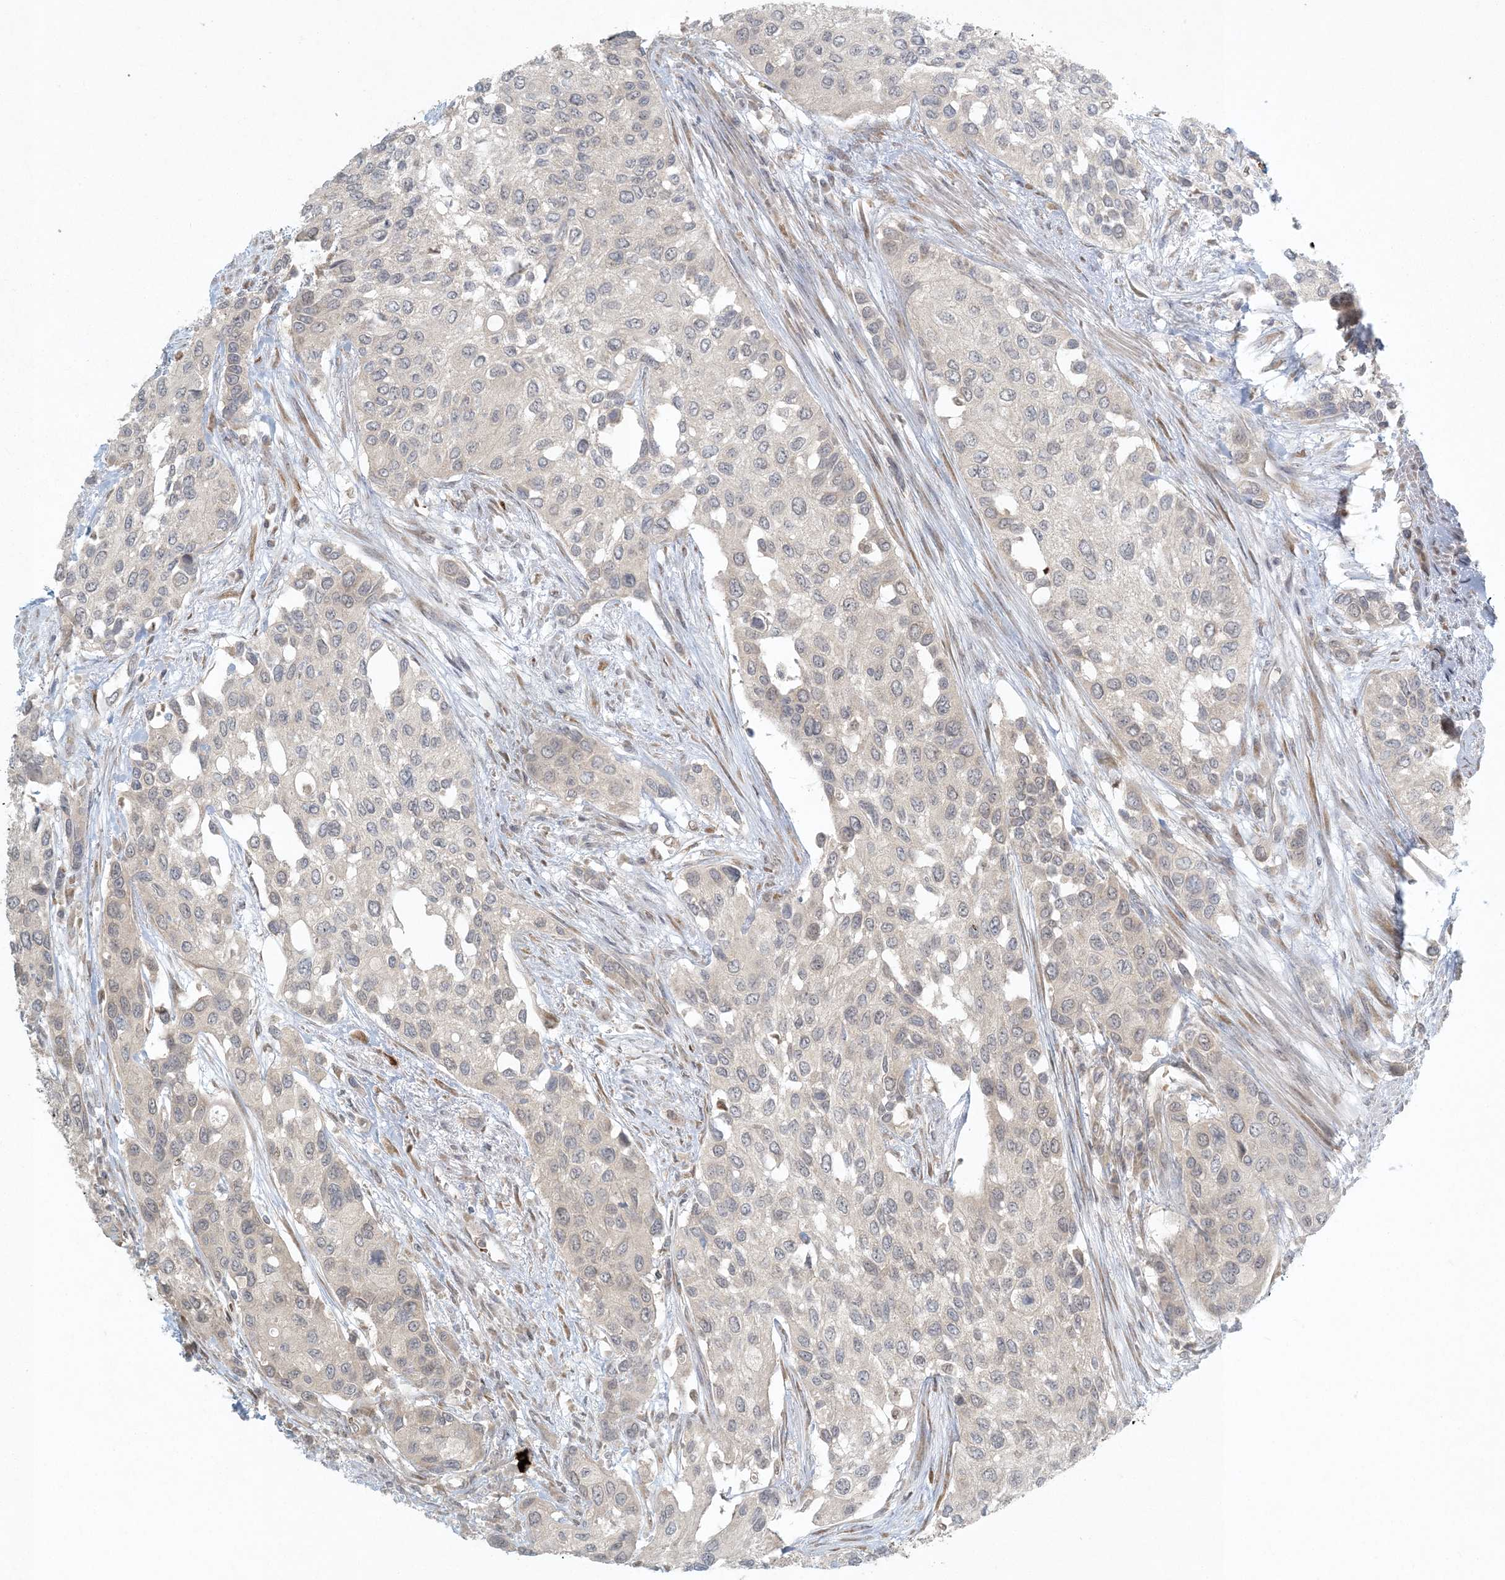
{"staining": {"intensity": "negative", "quantity": "none", "location": "none"}, "tissue": "urothelial cancer", "cell_type": "Tumor cells", "image_type": "cancer", "snomed": [{"axis": "morphology", "description": "Normal tissue, NOS"}, {"axis": "morphology", "description": "Urothelial carcinoma, High grade"}, {"axis": "topography", "description": "Vascular tissue"}, {"axis": "topography", "description": "Urinary bladder"}], "caption": "Urothelial cancer stained for a protein using immunohistochemistry displays no expression tumor cells.", "gene": "CTDNEP1", "patient": {"sex": "female", "age": 56}}